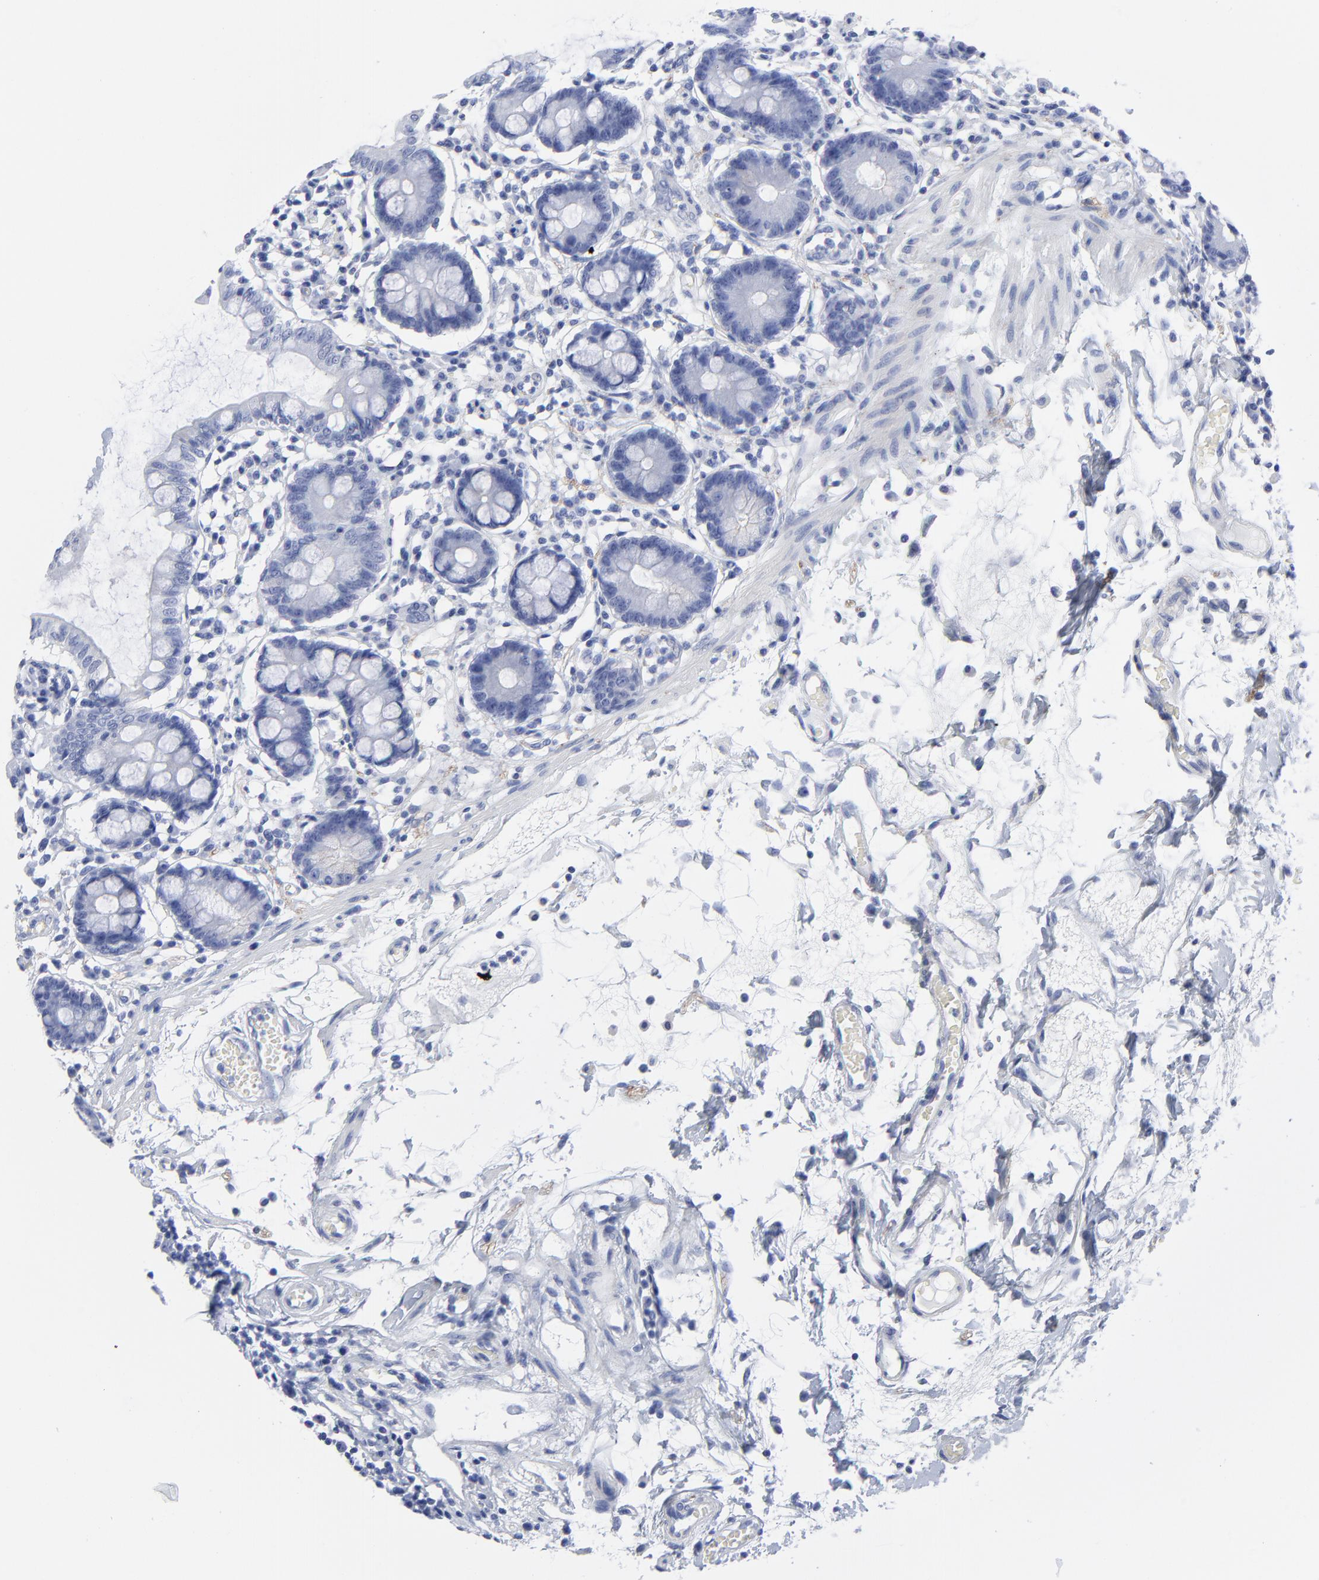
{"staining": {"intensity": "negative", "quantity": "none", "location": "none"}, "tissue": "small intestine", "cell_type": "Glandular cells", "image_type": "normal", "snomed": [{"axis": "morphology", "description": "Normal tissue, NOS"}, {"axis": "topography", "description": "Small intestine"}], "caption": "High power microscopy image of an IHC photomicrograph of unremarkable small intestine, revealing no significant staining in glandular cells.", "gene": "CNTN3", "patient": {"sex": "female", "age": 61}}